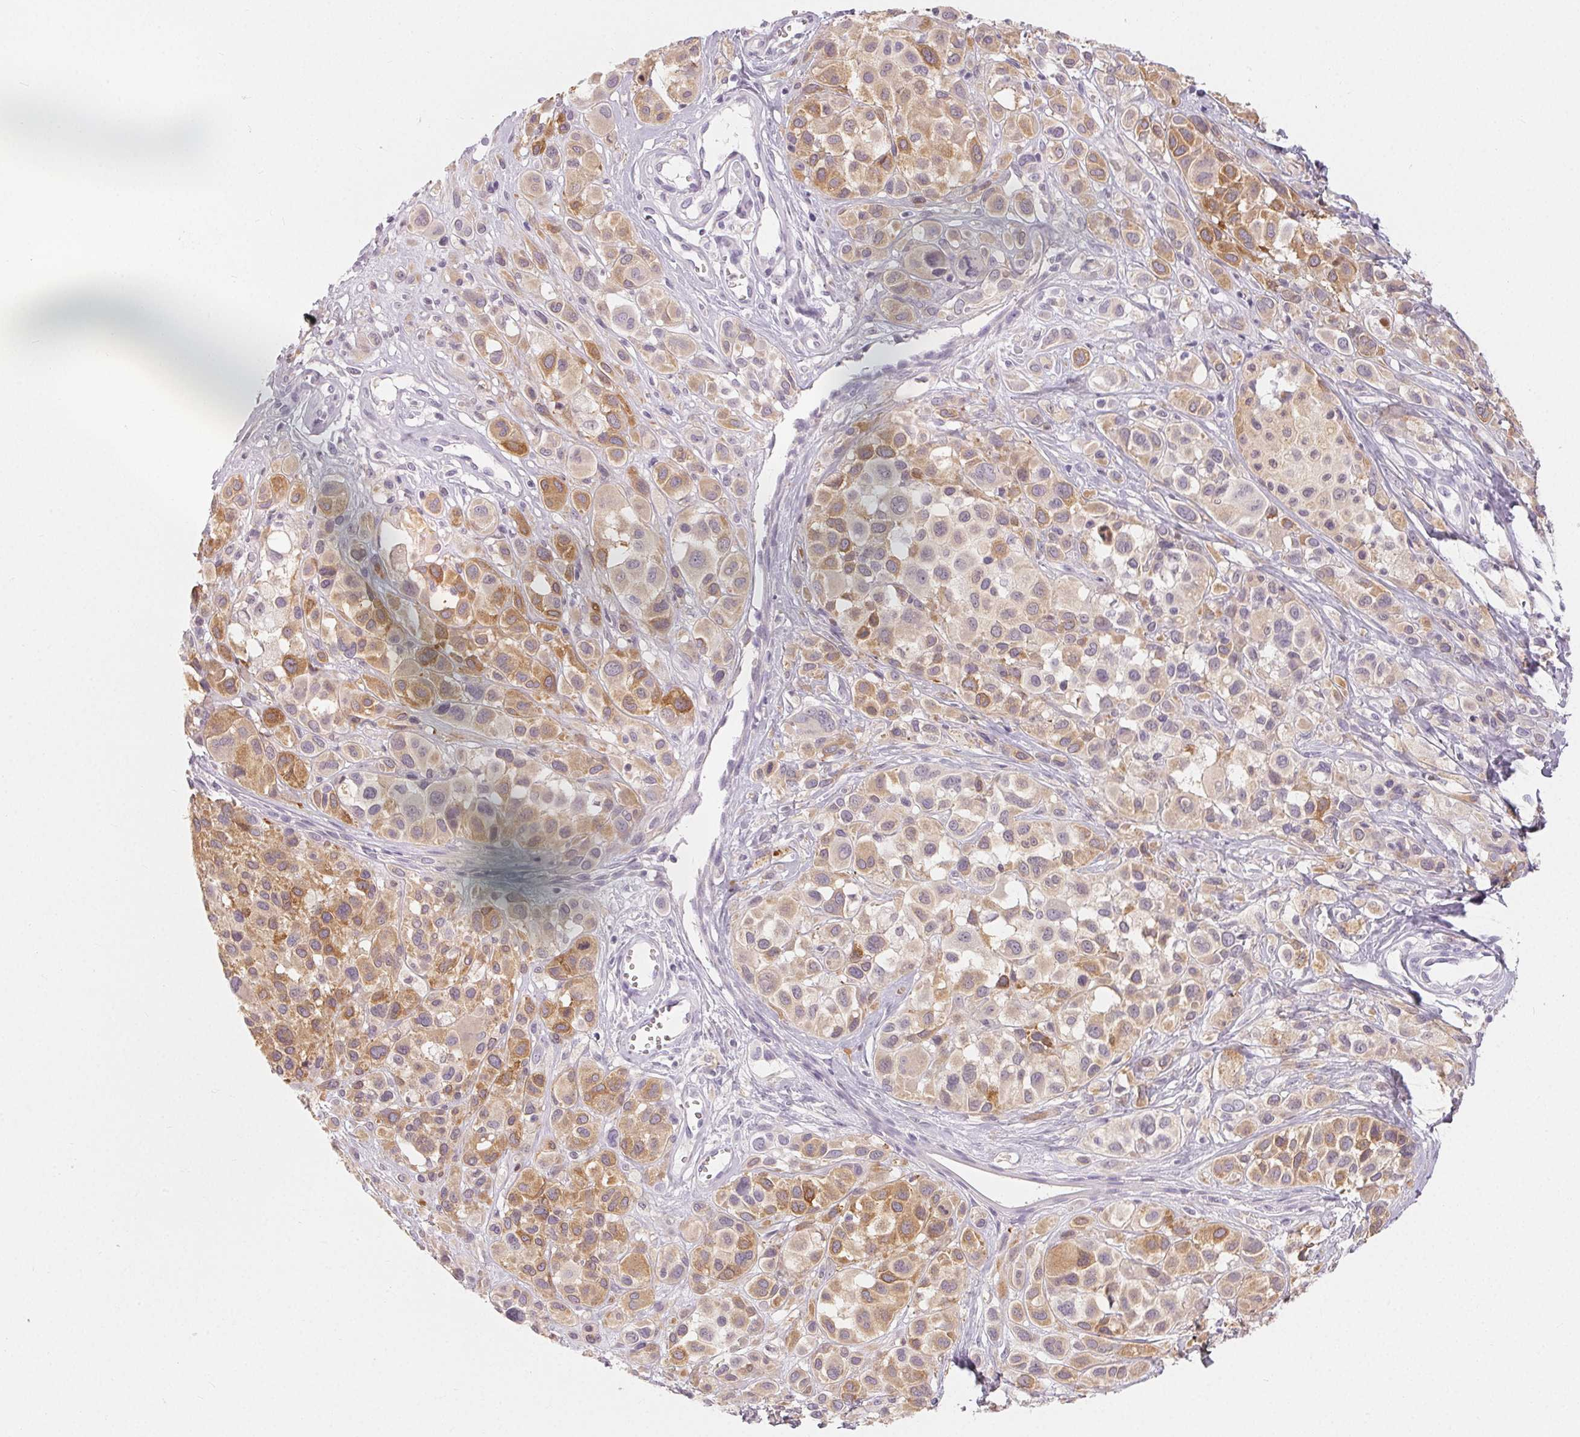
{"staining": {"intensity": "moderate", "quantity": "25%-75%", "location": "cytoplasmic/membranous"}, "tissue": "melanoma", "cell_type": "Tumor cells", "image_type": "cancer", "snomed": [{"axis": "morphology", "description": "Malignant melanoma, NOS"}, {"axis": "topography", "description": "Skin"}], "caption": "Protein analysis of malignant melanoma tissue exhibits moderate cytoplasmic/membranous staining in approximately 25%-75% of tumor cells.", "gene": "MIOX", "patient": {"sex": "male", "age": 77}}